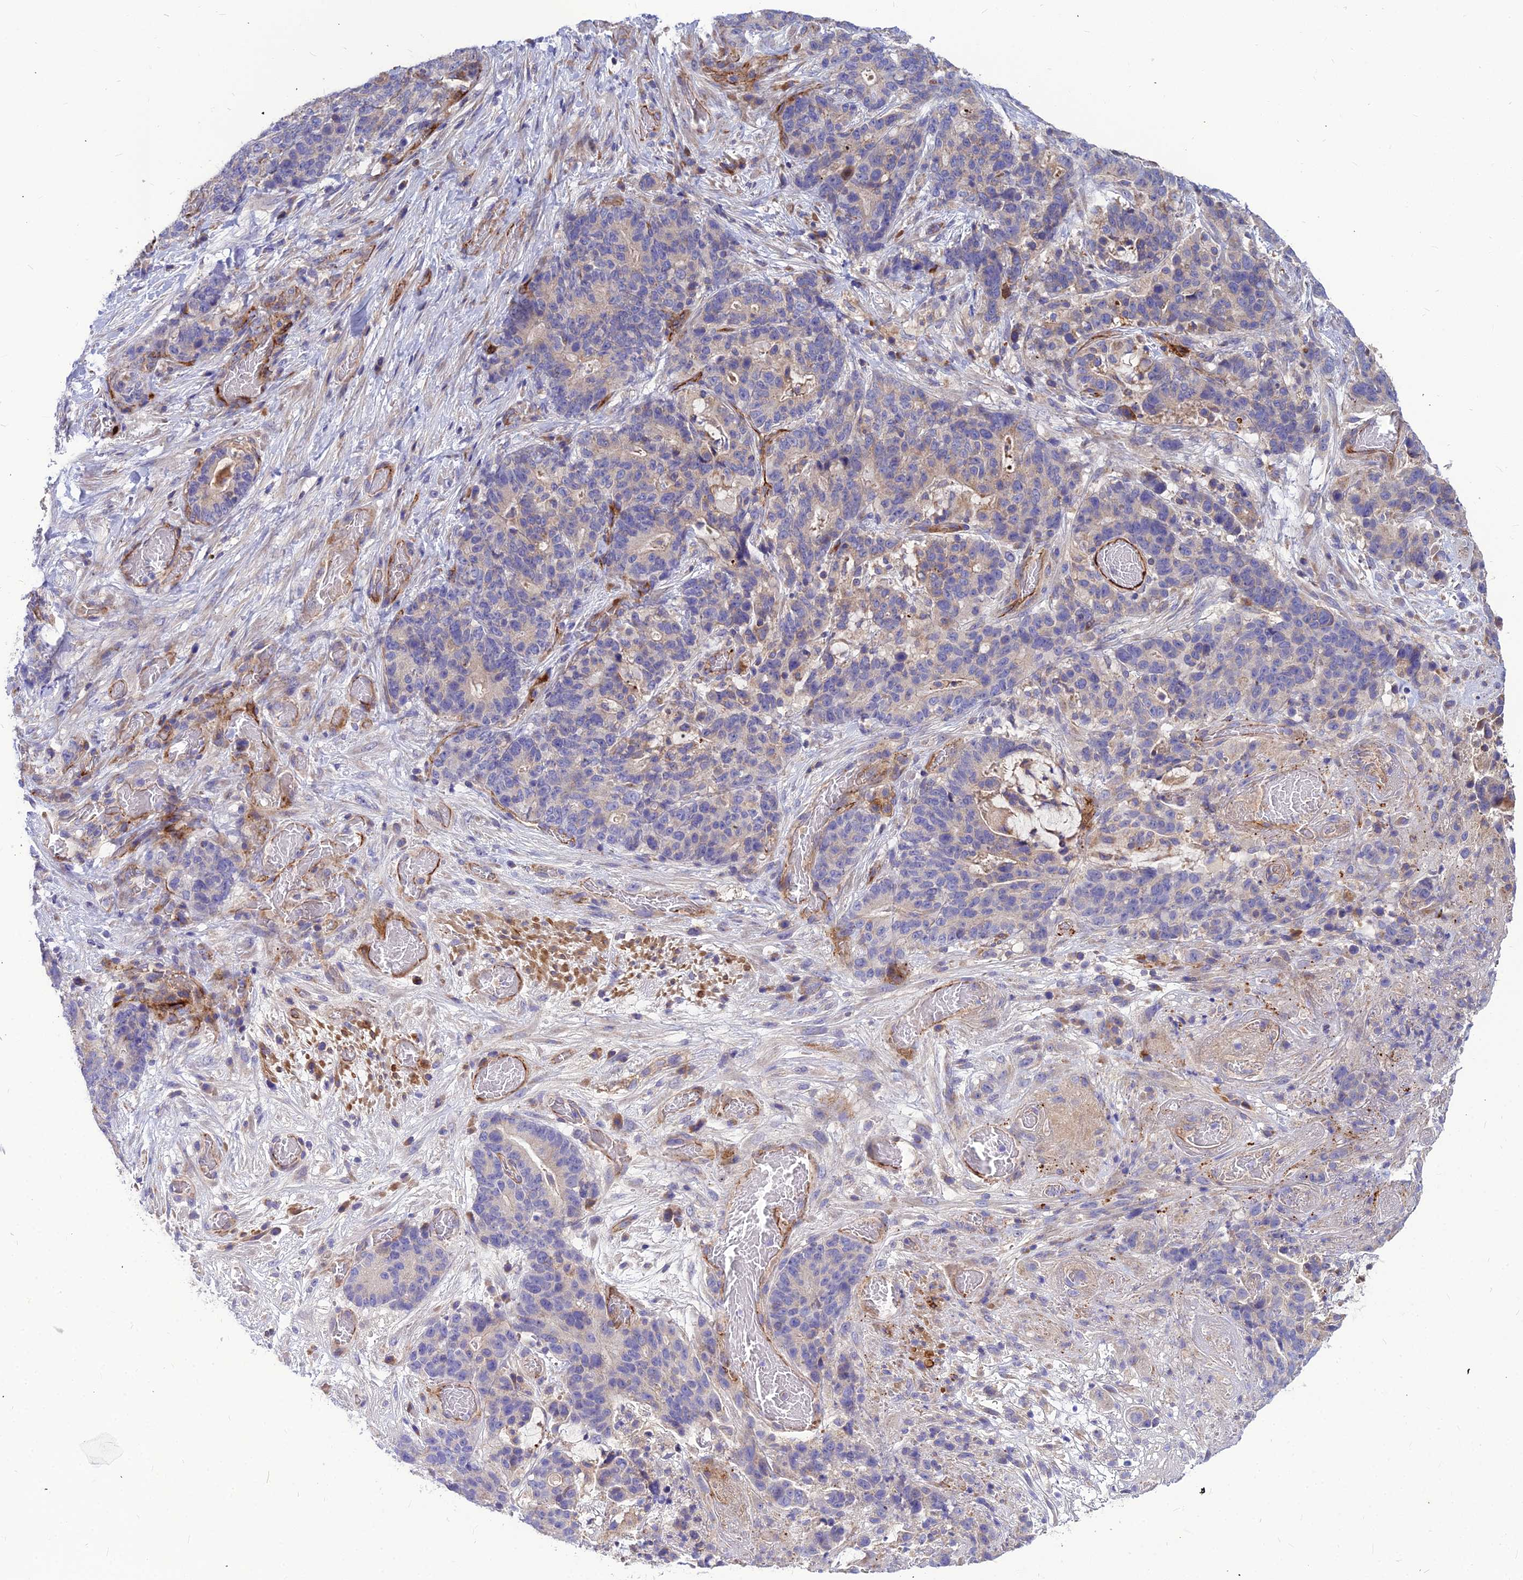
{"staining": {"intensity": "negative", "quantity": "none", "location": "none"}, "tissue": "stomach cancer", "cell_type": "Tumor cells", "image_type": "cancer", "snomed": [{"axis": "morphology", "description": "Normal tissue, NOS"}, {"axis": "morphology", "description": "Adenocarcinoma, NOS"}, {"axis": "topography", "description": "Stomach"}], "caption": "Tumor cells show no significant protein staining in stomach cancer (adenocarcinoma).", "gene": "ASPHD1", "patient": {"sex": "female", "age": 64}}